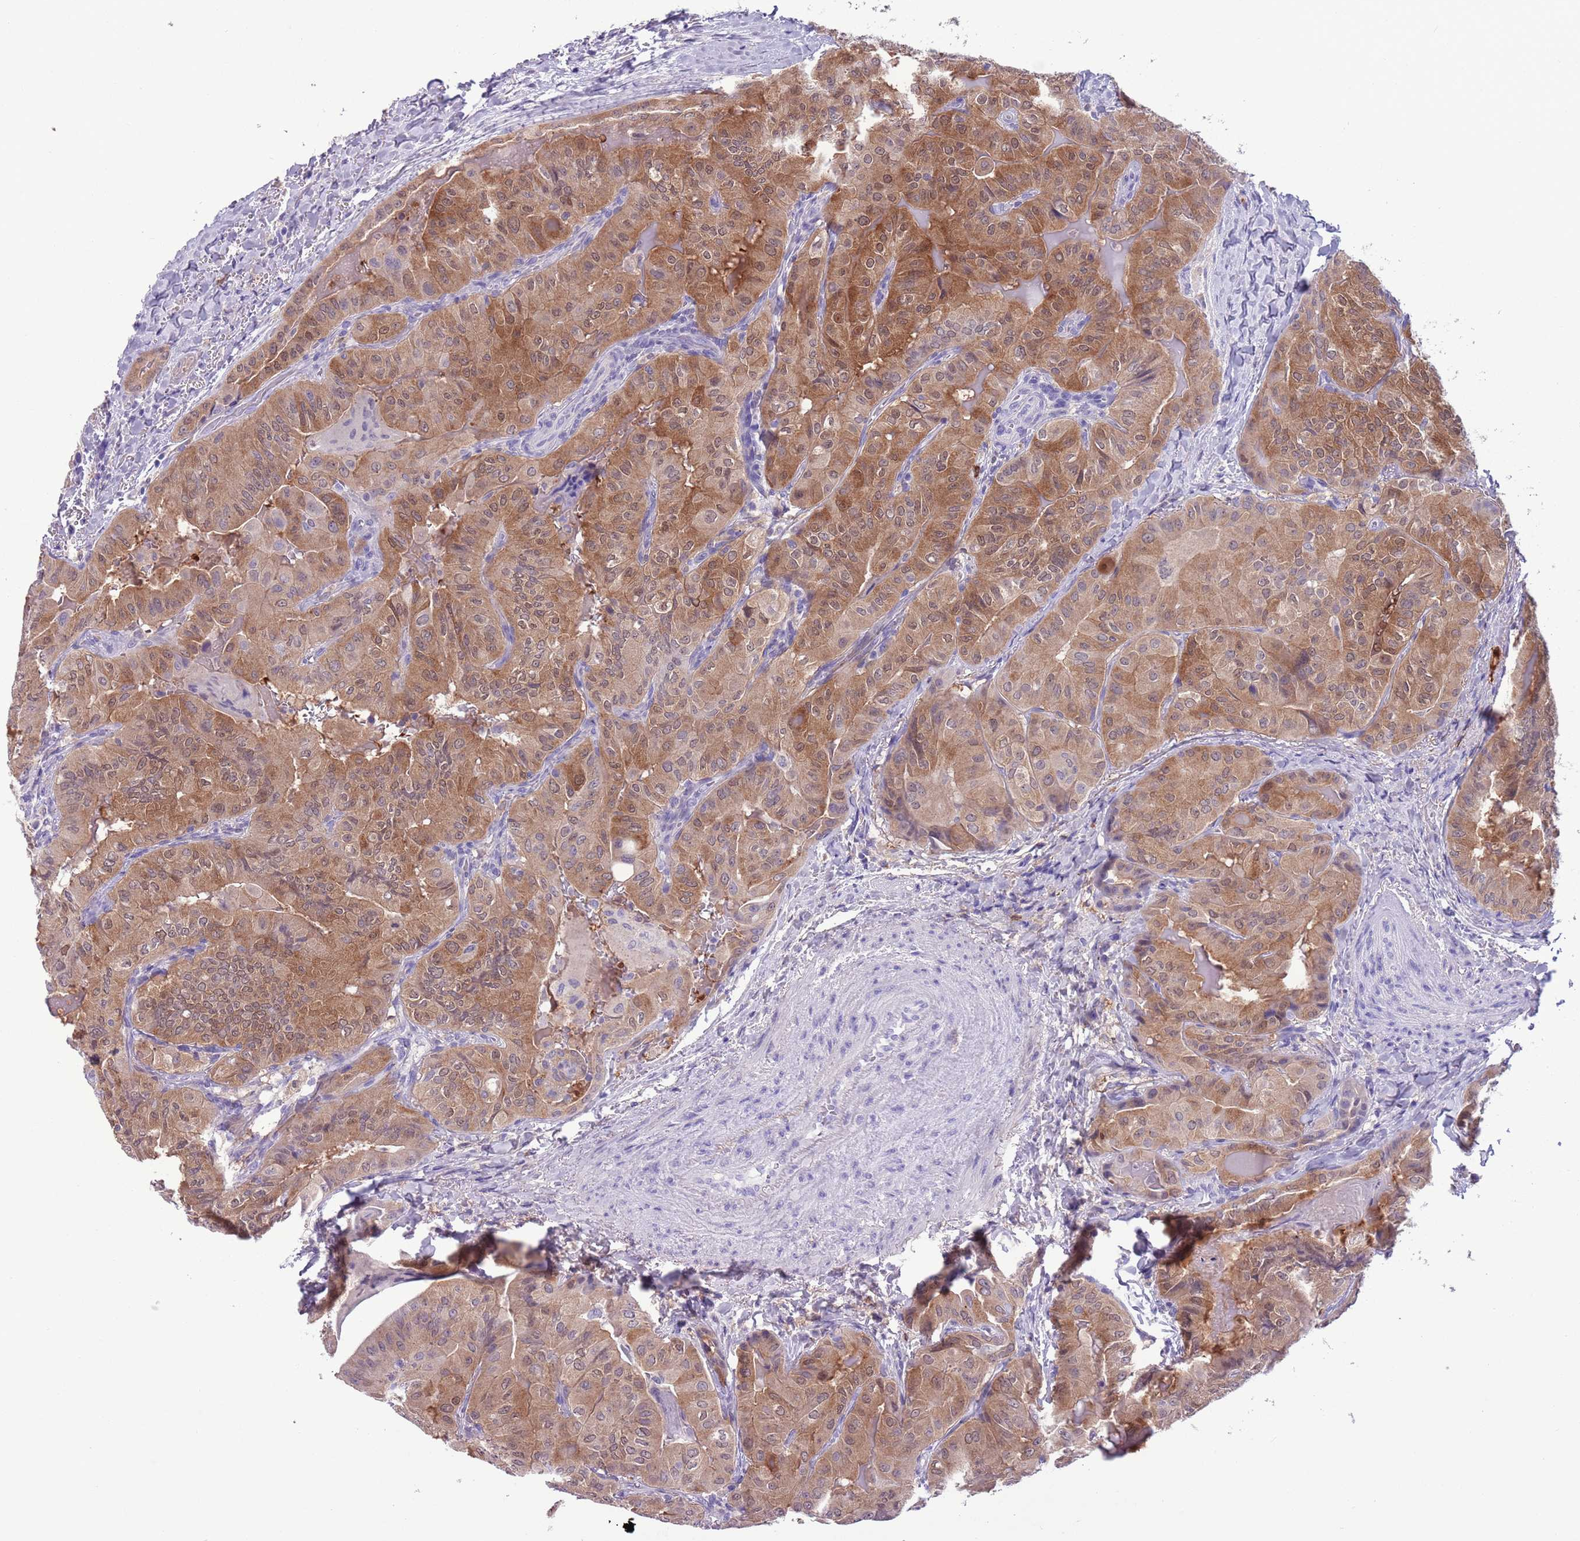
{"staining": {"intensity": "moderate", "quantity": ">75%", "location": "cytoplasmic/membranous,nuclear"}, "tissue": "thyroid cancer", "cell_type": "Tumor cells", "image_type": "cancer", "snomed": [{"axis": "morphology", "description": "Papillary adenocarcinoma, NOS"}, {"axis": "topography", "description": "Thyroid gland"}], "caption": "High-power microscopy captured an immunohistochemistry photomicrograph of thyroid cancer (papillary adenocarcinoma), revealing moderate cytoplasmic/membranous and nuclear positivity in approximately >75% of tumor cells. (DAB IHC with brightfield microscopy, high magnification).", "gene": "PFKFB2", "patient": {"sex": "female", "age": 68}}